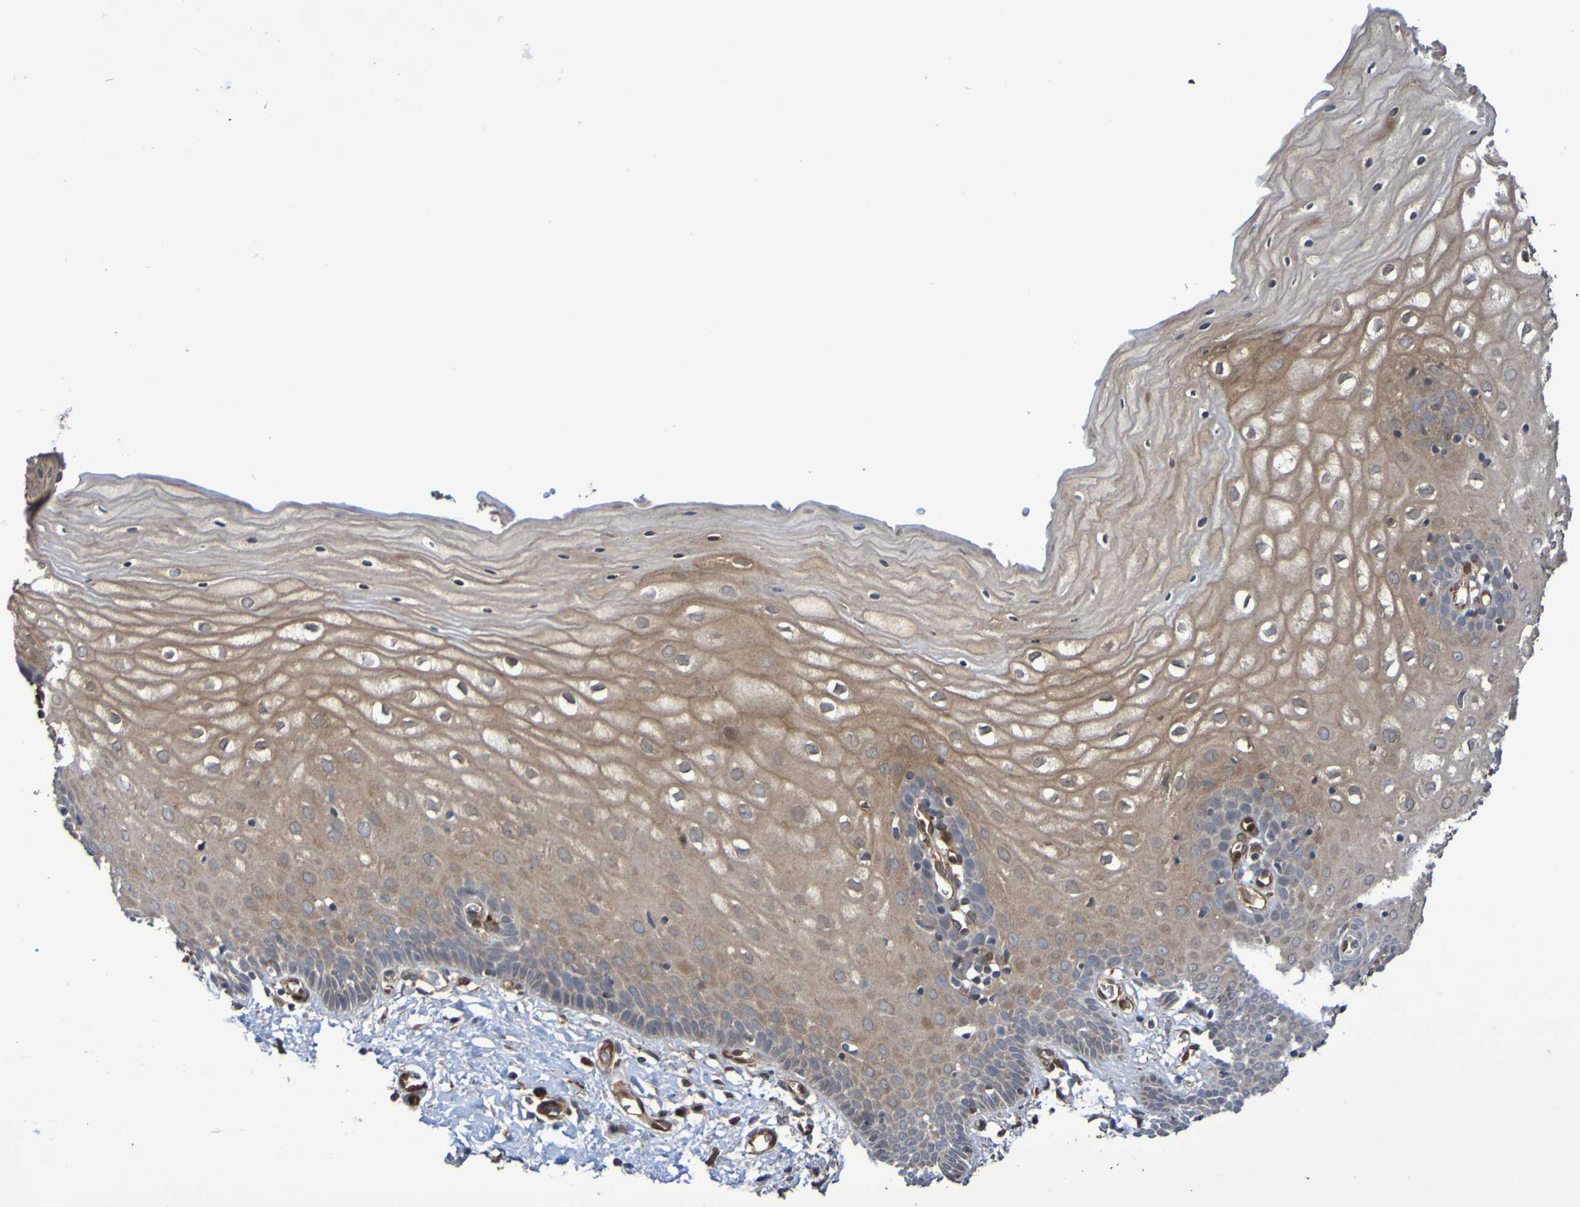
{"staining": {"intensity": "moderate", "quantity": ">75%", "location": "cytoplasmic/membranous"}, "tissue": "cervix", "cell_type": "Squamous epithelial cells", "image_type": "normal", "snomed": [{"axis": "morphology", "description": "Normal tissue, NOS"}, {"axis": "topography", "description": "Cervix"}], "caption": "High-power microscopy captured an immunohistochemistry image of normal cervix, revealing moderate cytoplasmic/membranous positivity in about >75% of squamous epithelial cells. Using DAB (3,3'-diaminobenzidine) (brown) and hematoxylin (blue) stains, captured at high magnification using brightfield microscopy.", "gene": "SERPINB6", "patient": {"sex": "female", "age": 55}}